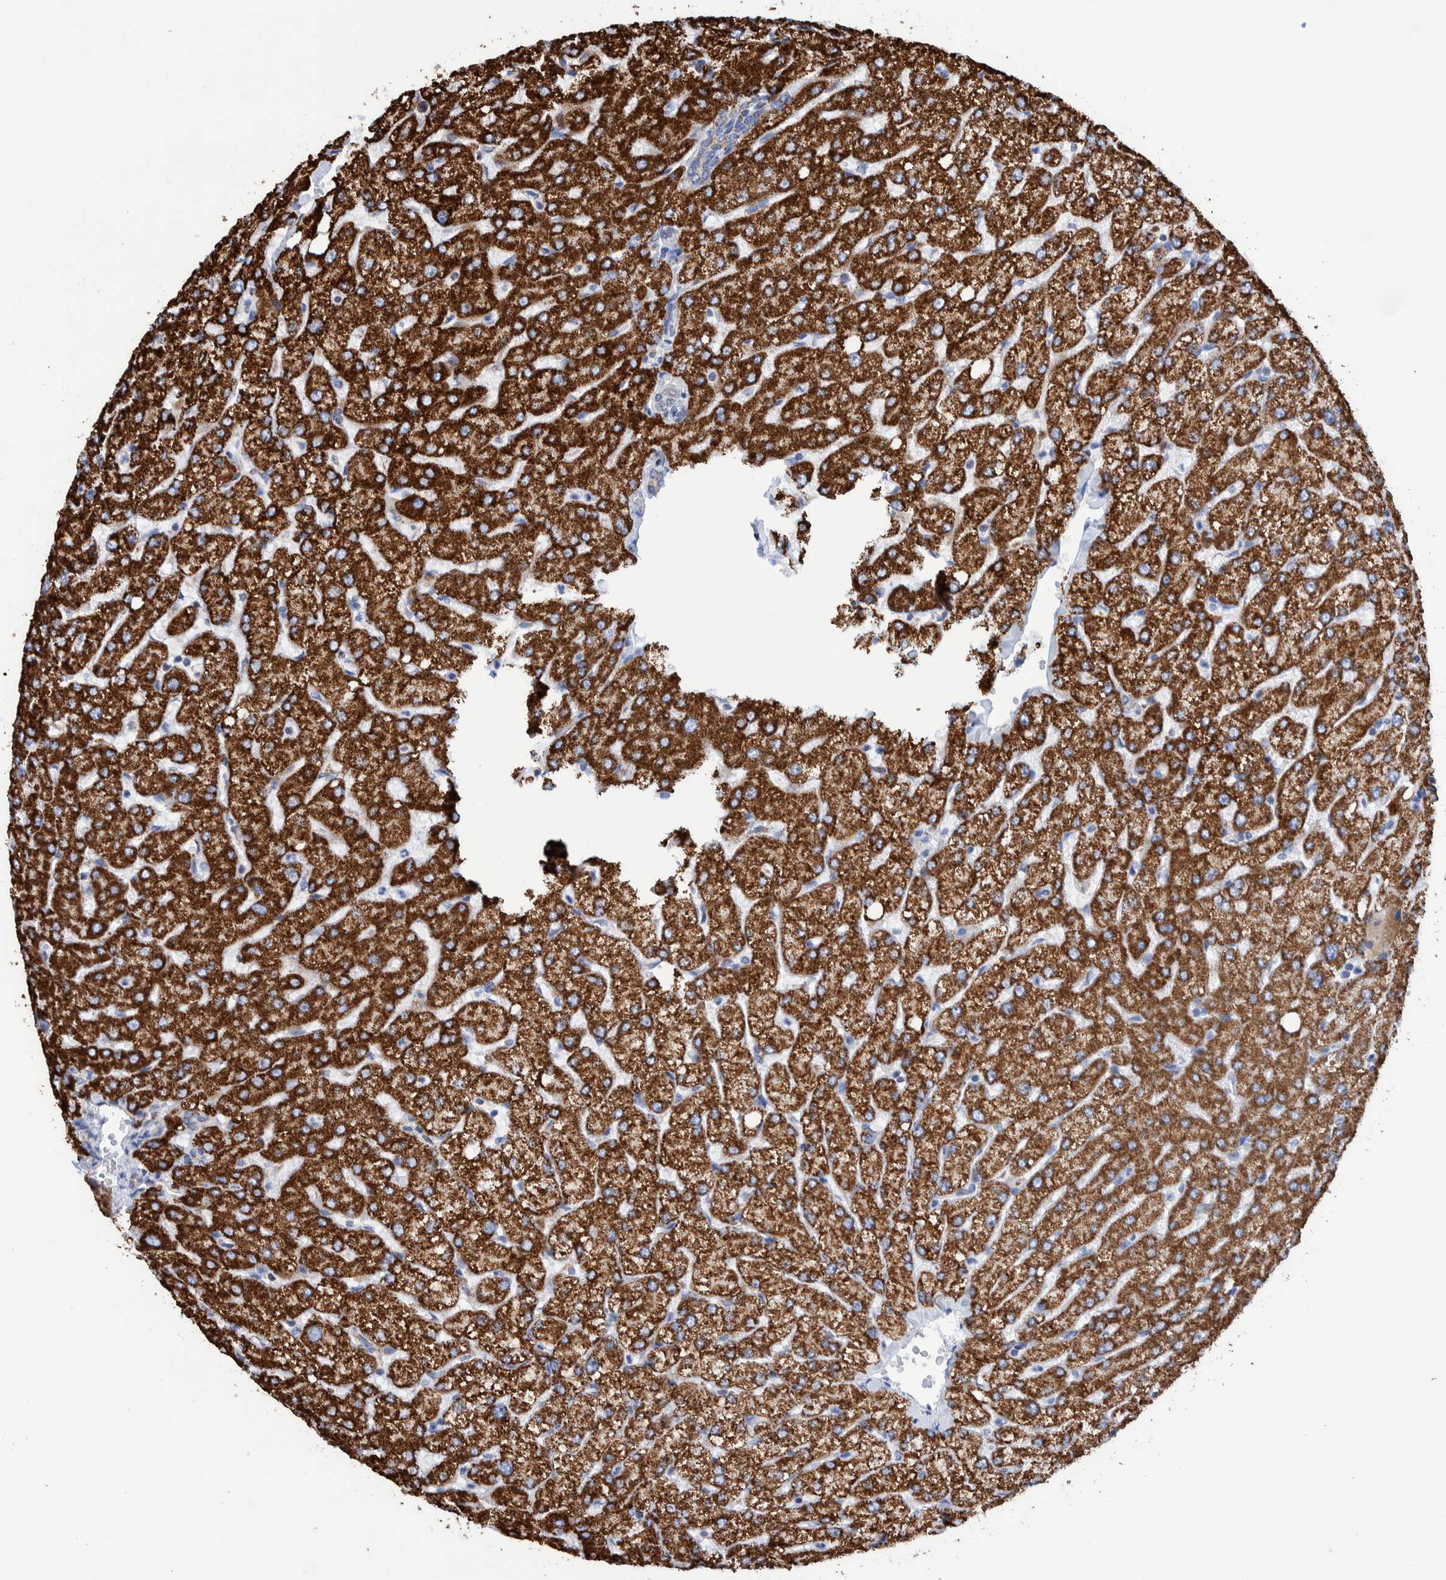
{"staining": {"intensity": "negative", "quantity": "none", "location": "none"}, "tissue": "liver", "cell_type": "Cholangiocytes", "image_type": "normal", "snomed": [{"axis": "morphology", "description": "Normal tissue, NOS"}, {"axis": "topography", "description": "Liver"}], "caption": "This is a micrograph of immunohistochemistry staining of unremarkable liver, which shows no positivity in cholangiocytes. Brightfield microscopy of immunohistochemistry stained with DAB (brown) and hematoxylin (blue), captured at high magnification.", "gene": "DECR1", "patient": {"sex": "female", "age": 54}}